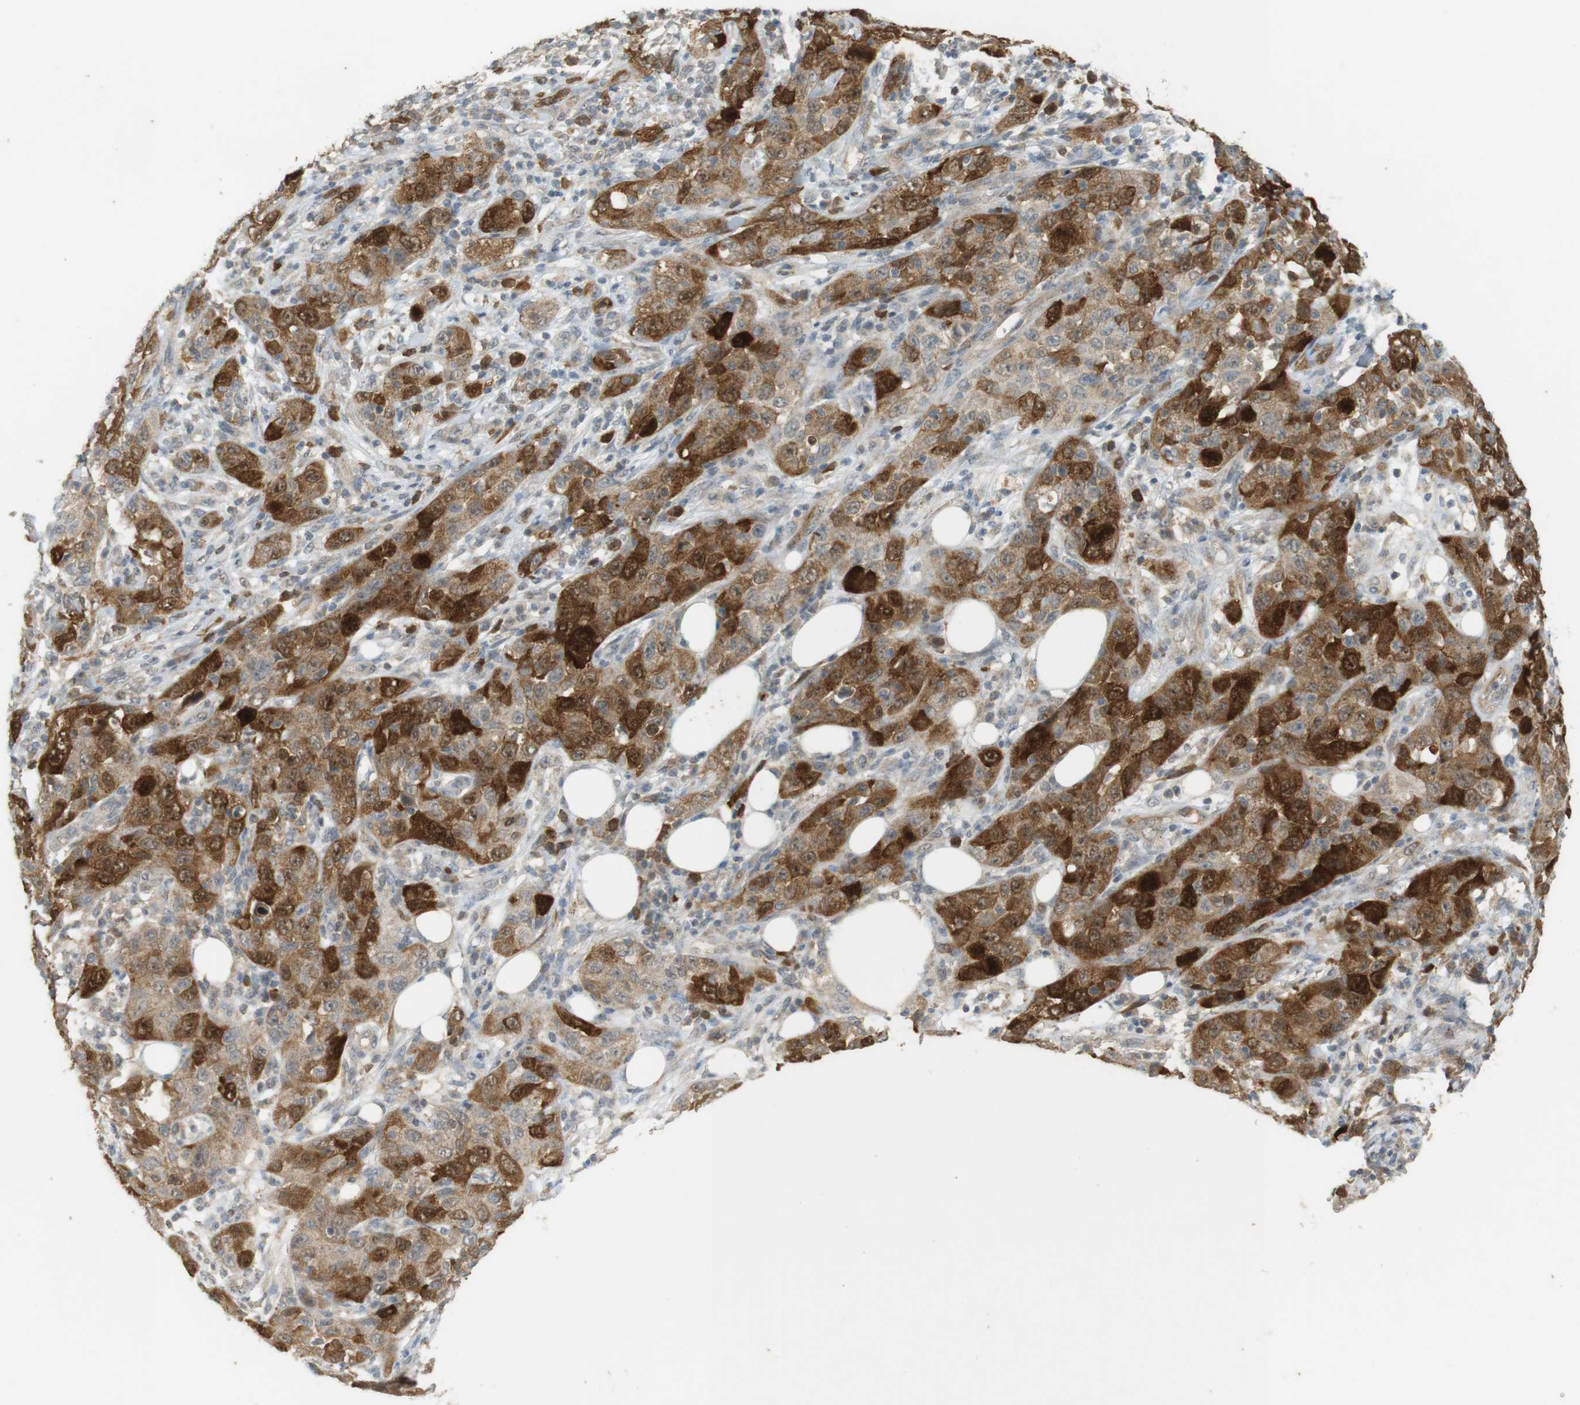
{"staining": {"intensity": "strong", "quantity": "25%-75%", "location": "cytoplasmic/membranous"}, "tissue": "skin cancer", "cell_type": "Tumor cells", "image_type": "cancer", "snomed": [{"axis": "morphology", "description": "Squamous cell carcinoma, NOS"}, {"axis": "topography", "description": "Skin"}], "caption": "DAB immunohistochemical staining of squamous cell carcinoma (skin) exhibits strong cytoplasmic/membranous protein positivity in about 25%-75% of tumor cells.", "gene": "TTK", "patient": {"sex": "female", "age": 88}}